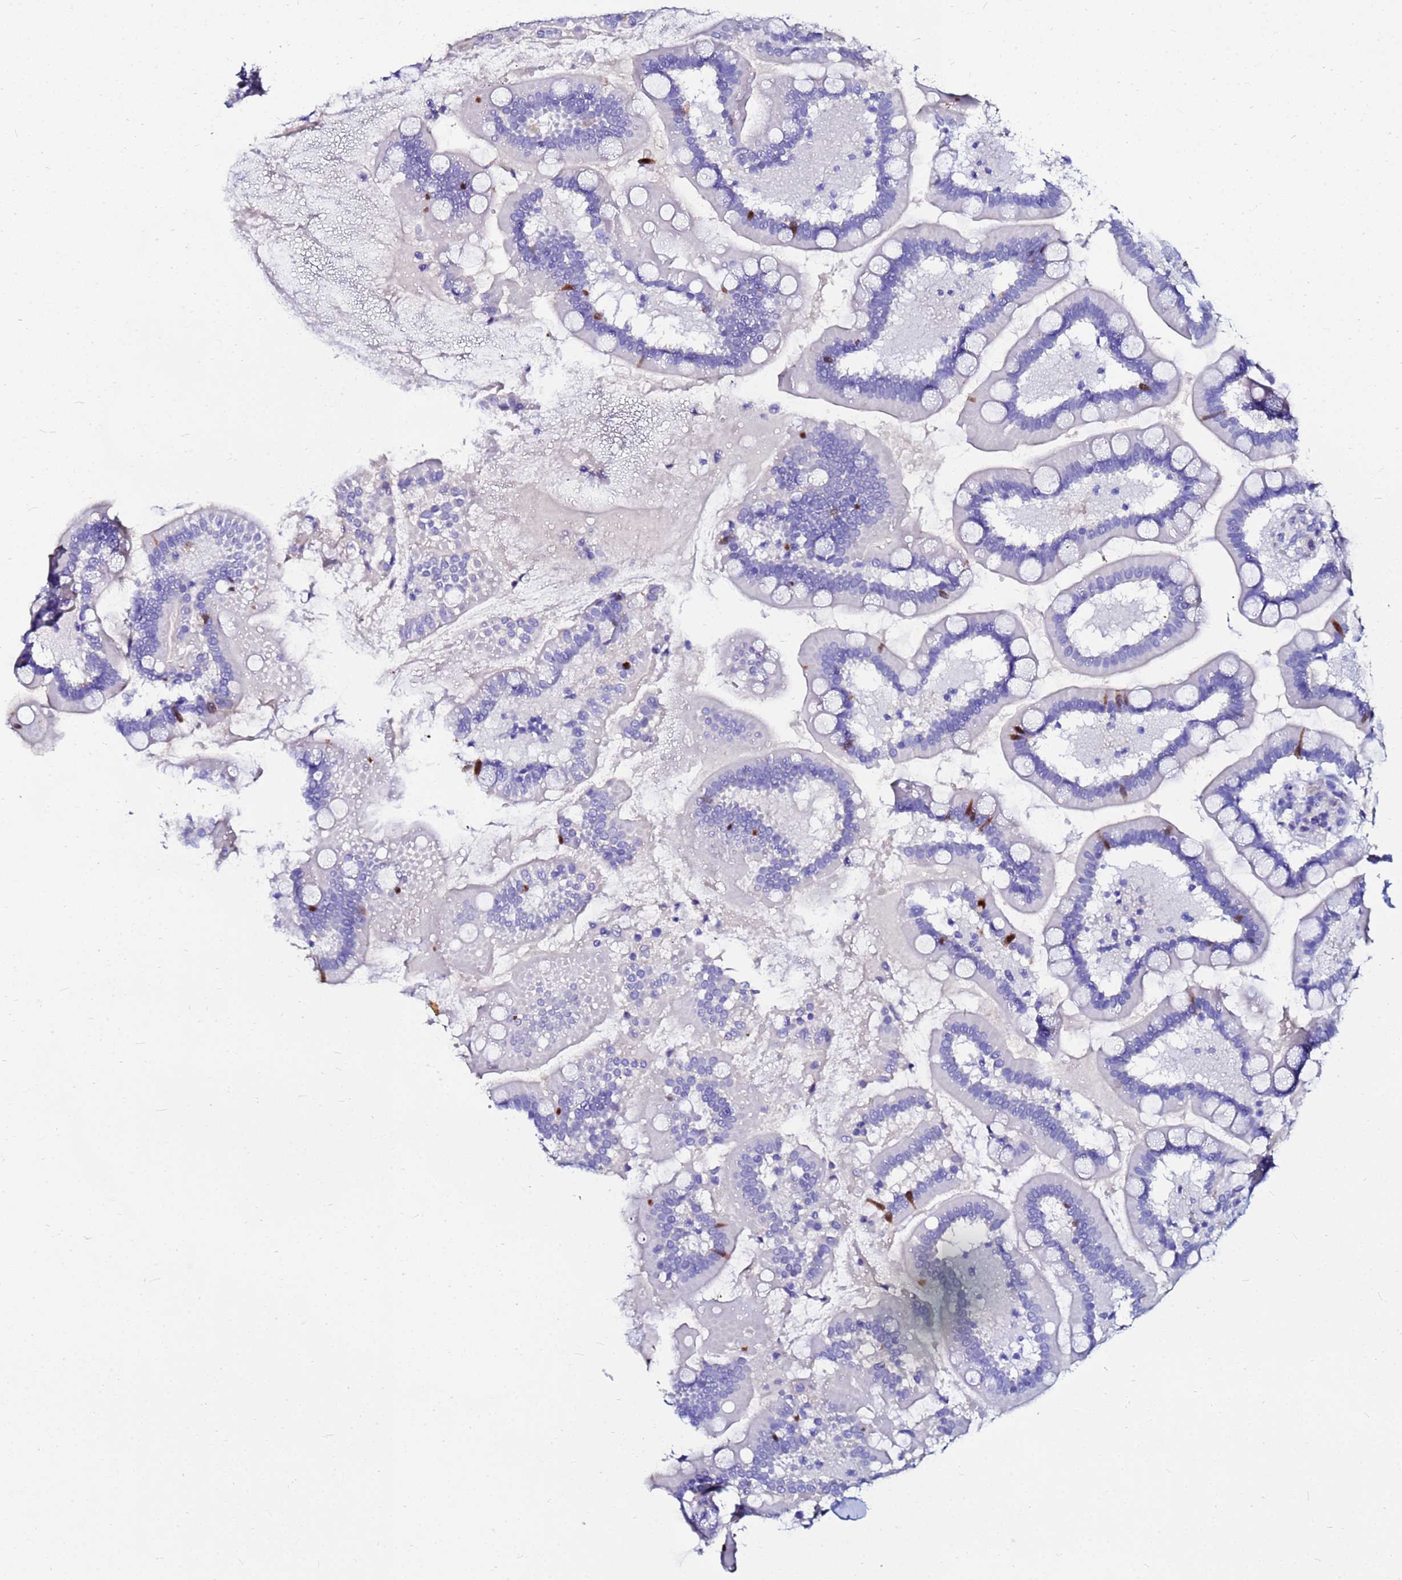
{"staining": {"intensity": "moderate", "quantity": "25%-75%", "location": "cytoplasmic/membranous"}, "tissue": "small intestine", "cell_type": "Glandular cells", "image_type": "normal", "snomed": [{"axis": "morphology", "description": "Normal tissue, NOS"}, {"axis": "topography", "description": "Small intestine"}], "caption": "Immunohistochemical staining of normal human small intestine reveals 25%-75% levels of moderate cytoplasmic/membranous protein expression in approximately 25%-75% of glandular cells.", "gene": "PPP1R14C", "patient": {"sex": "female", "age": 64}}